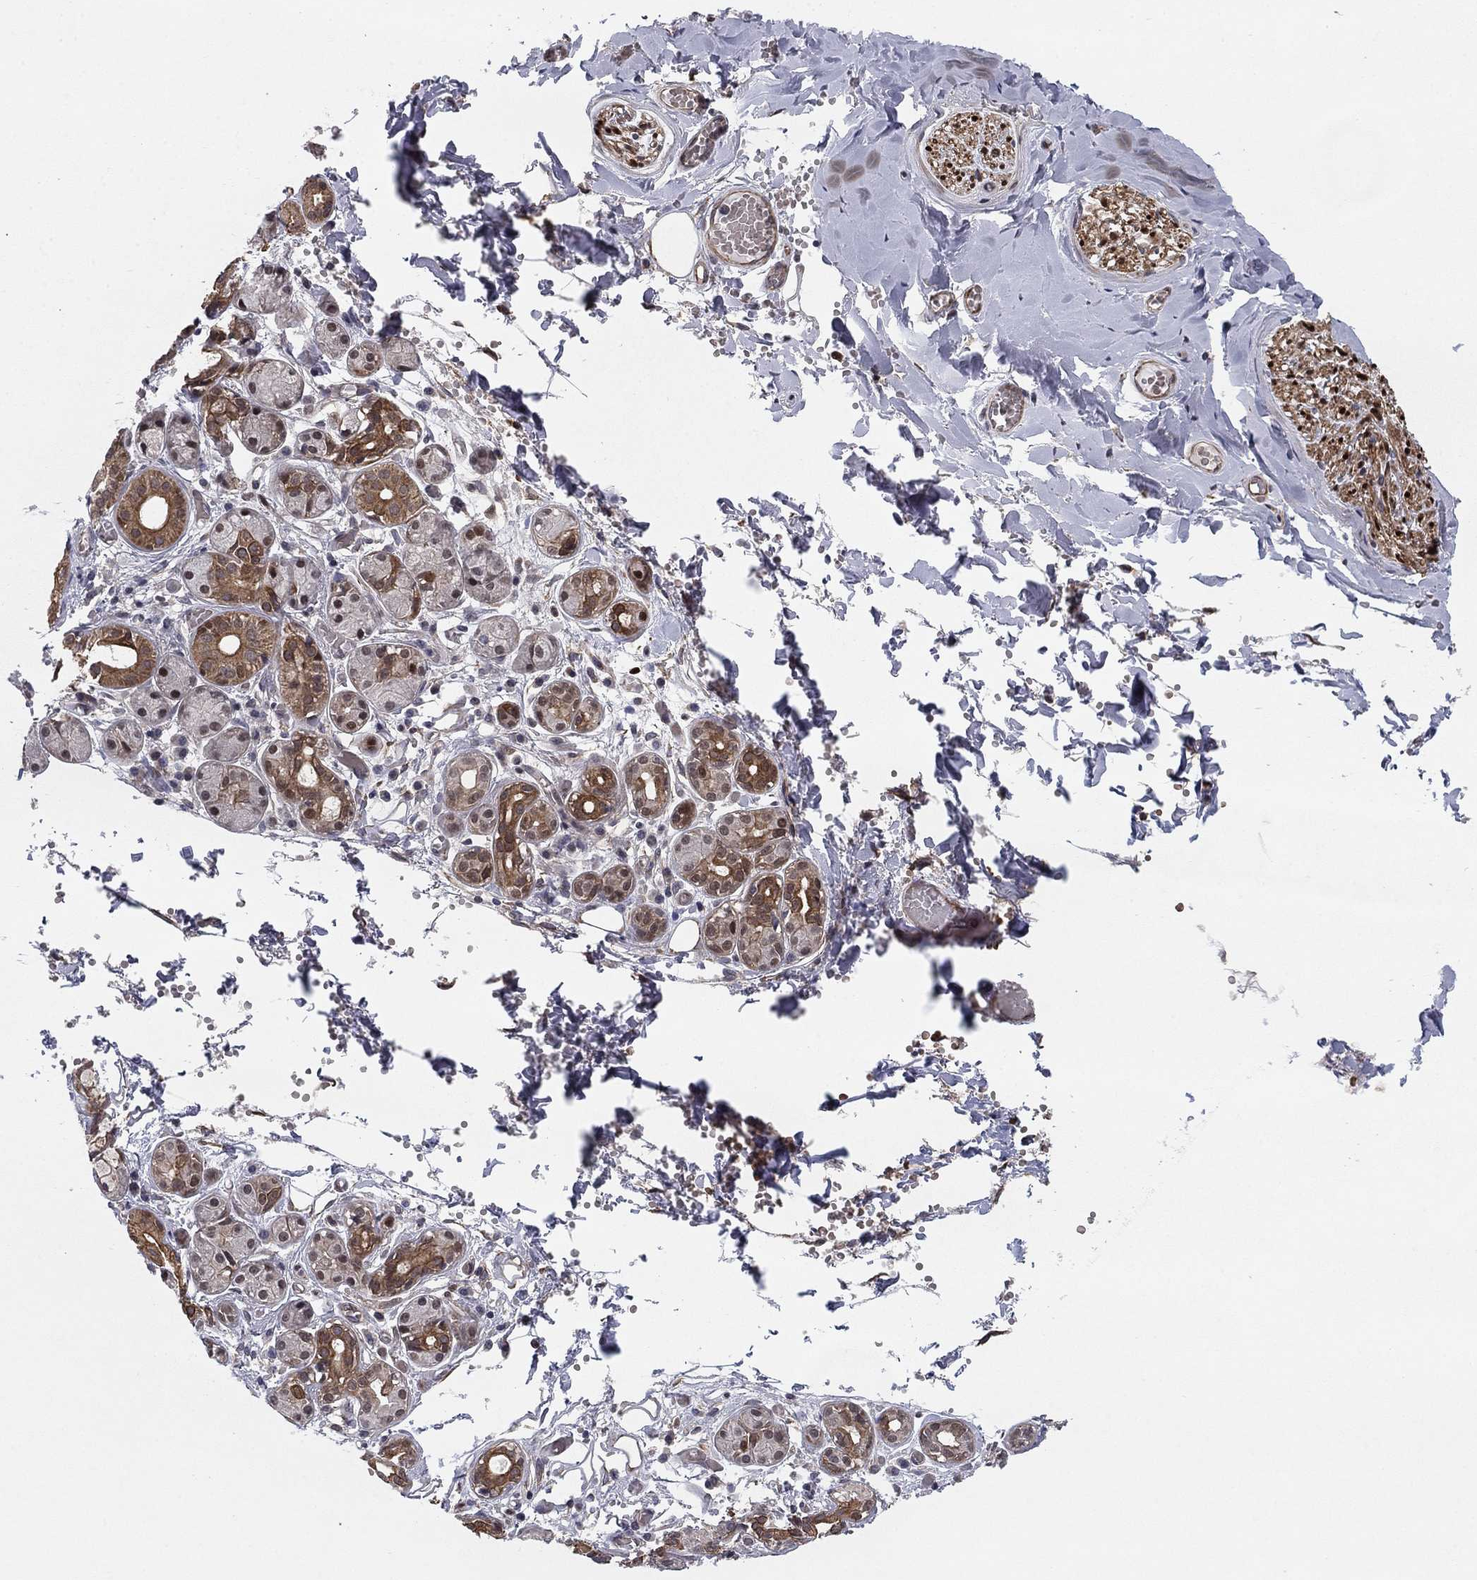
{"staining": {"intensity": "strong", "quantity": "<25%", "location": "cytoplasmic/membranous,nuclear"}, "tissue": "salivary gland", "cell_type": "Glandular cells", "image_type": "normal", "snomed": [{"axis": "morphology", "description": "Normal tissue, NOS"}, {"axis": "topography", "description": "Salivary gland"}, {"axis": "topography", "description": "Peripheral nerve tissue"}], "caption": "Immunohistochemistry (IHC) (DAB) staining of benign human salivary gland reveals strong cytoplasmic/membranous,nuclear protein positivity in approximately <25% of glandular cells.", "gene": "BCL11A", "patient": {"sex": "male", "age": 71}}